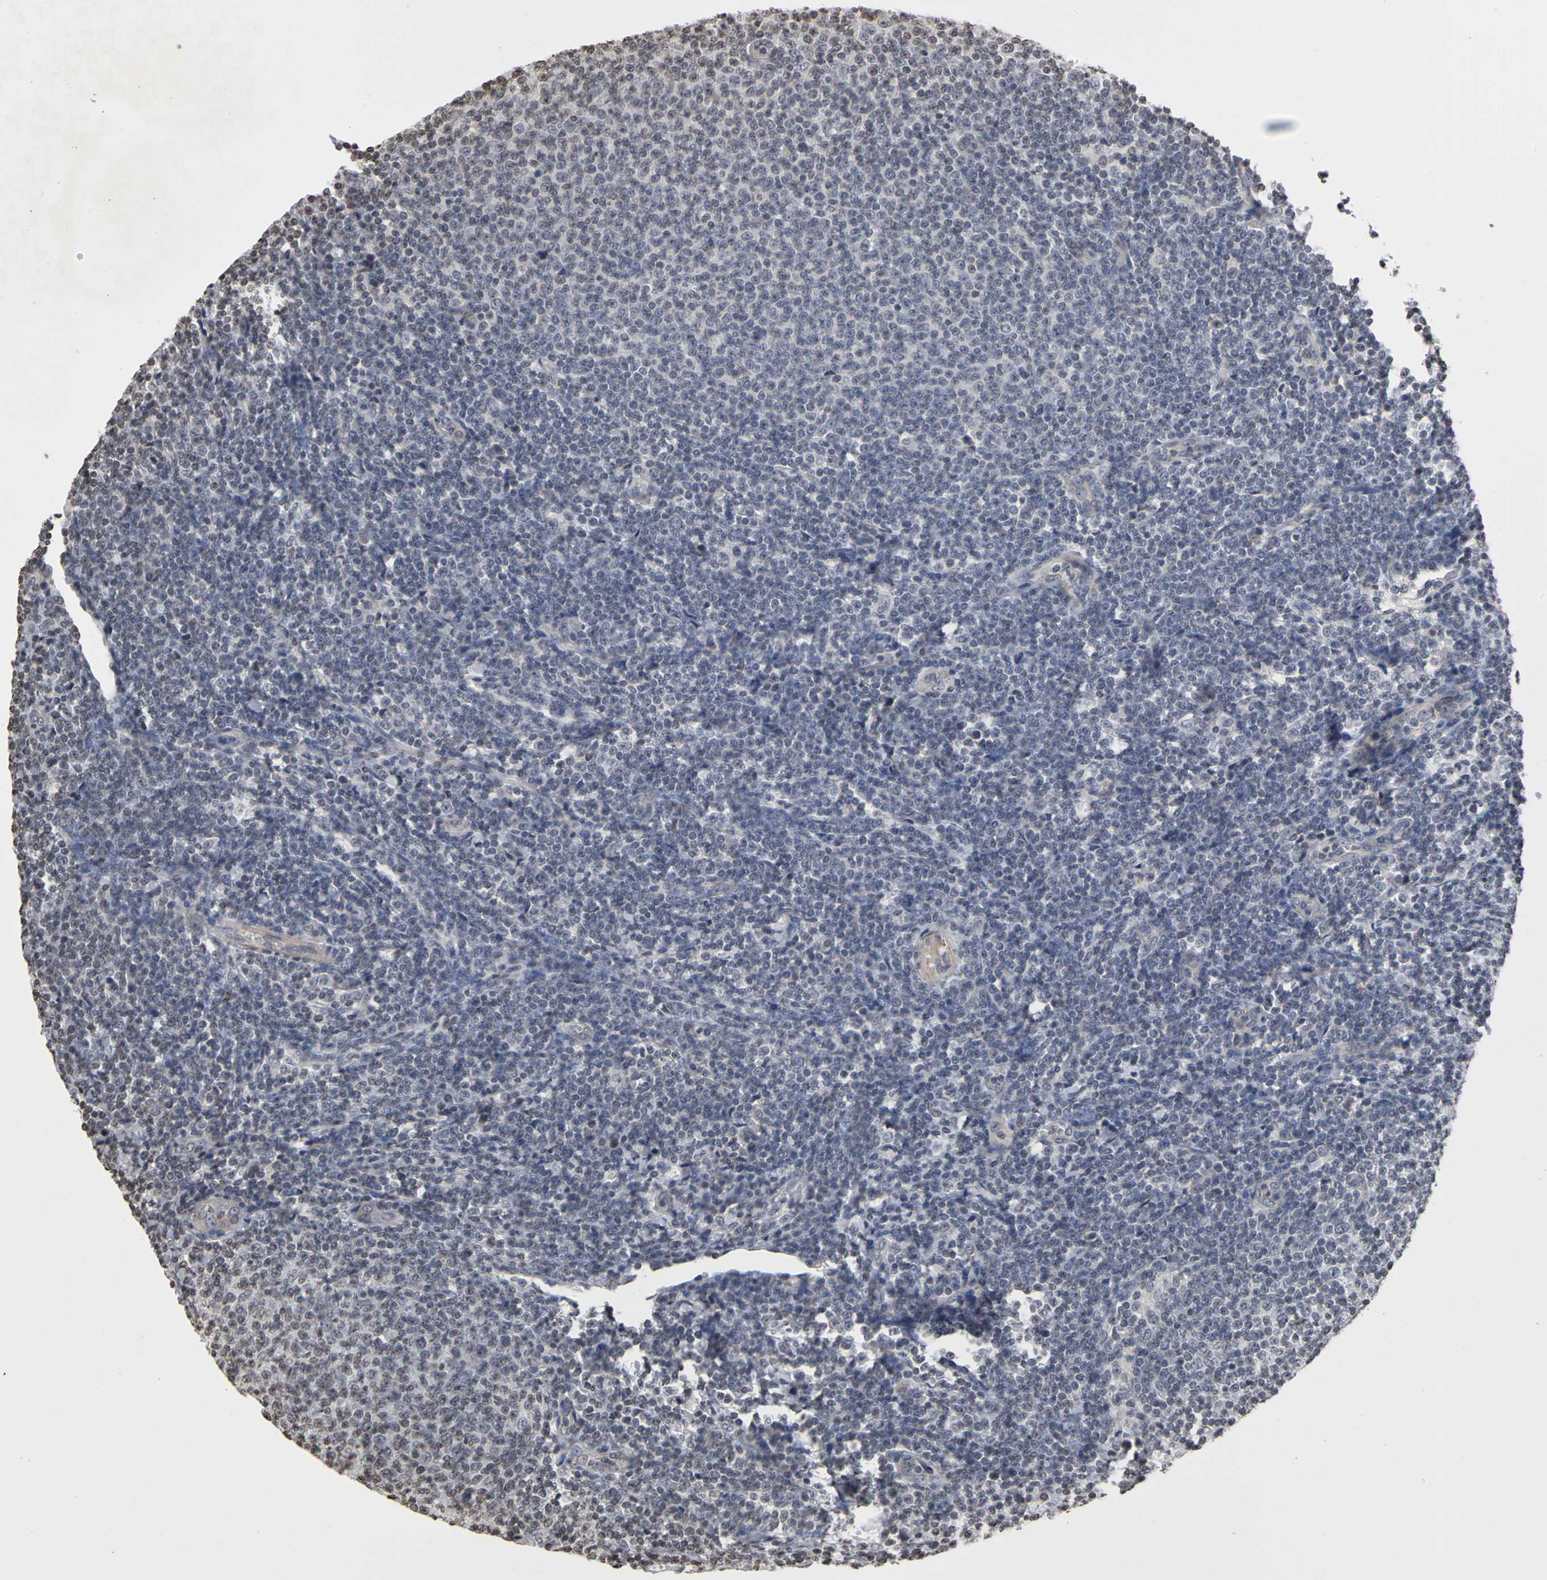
{"staining": {"intensity": "weak", "quantity": "<25%", "location": "nuclear"}, "tissue": "lymphoma", "cell_type": "Tumor cells", "image_type": "cancer", "snomed": [{"axis": "morphology", "description": "Malignant lymphoma, non-Hodgkin's type, Low grade"}, {"axis": "topography", "description": "Lymph node"}], "caption": "DAB immunohistochemical staining of human lymphoma exhibits no significant positivity in tumor cells.", "gene": "ERCC2", "patient": {"sex": "male", "age": 66}}